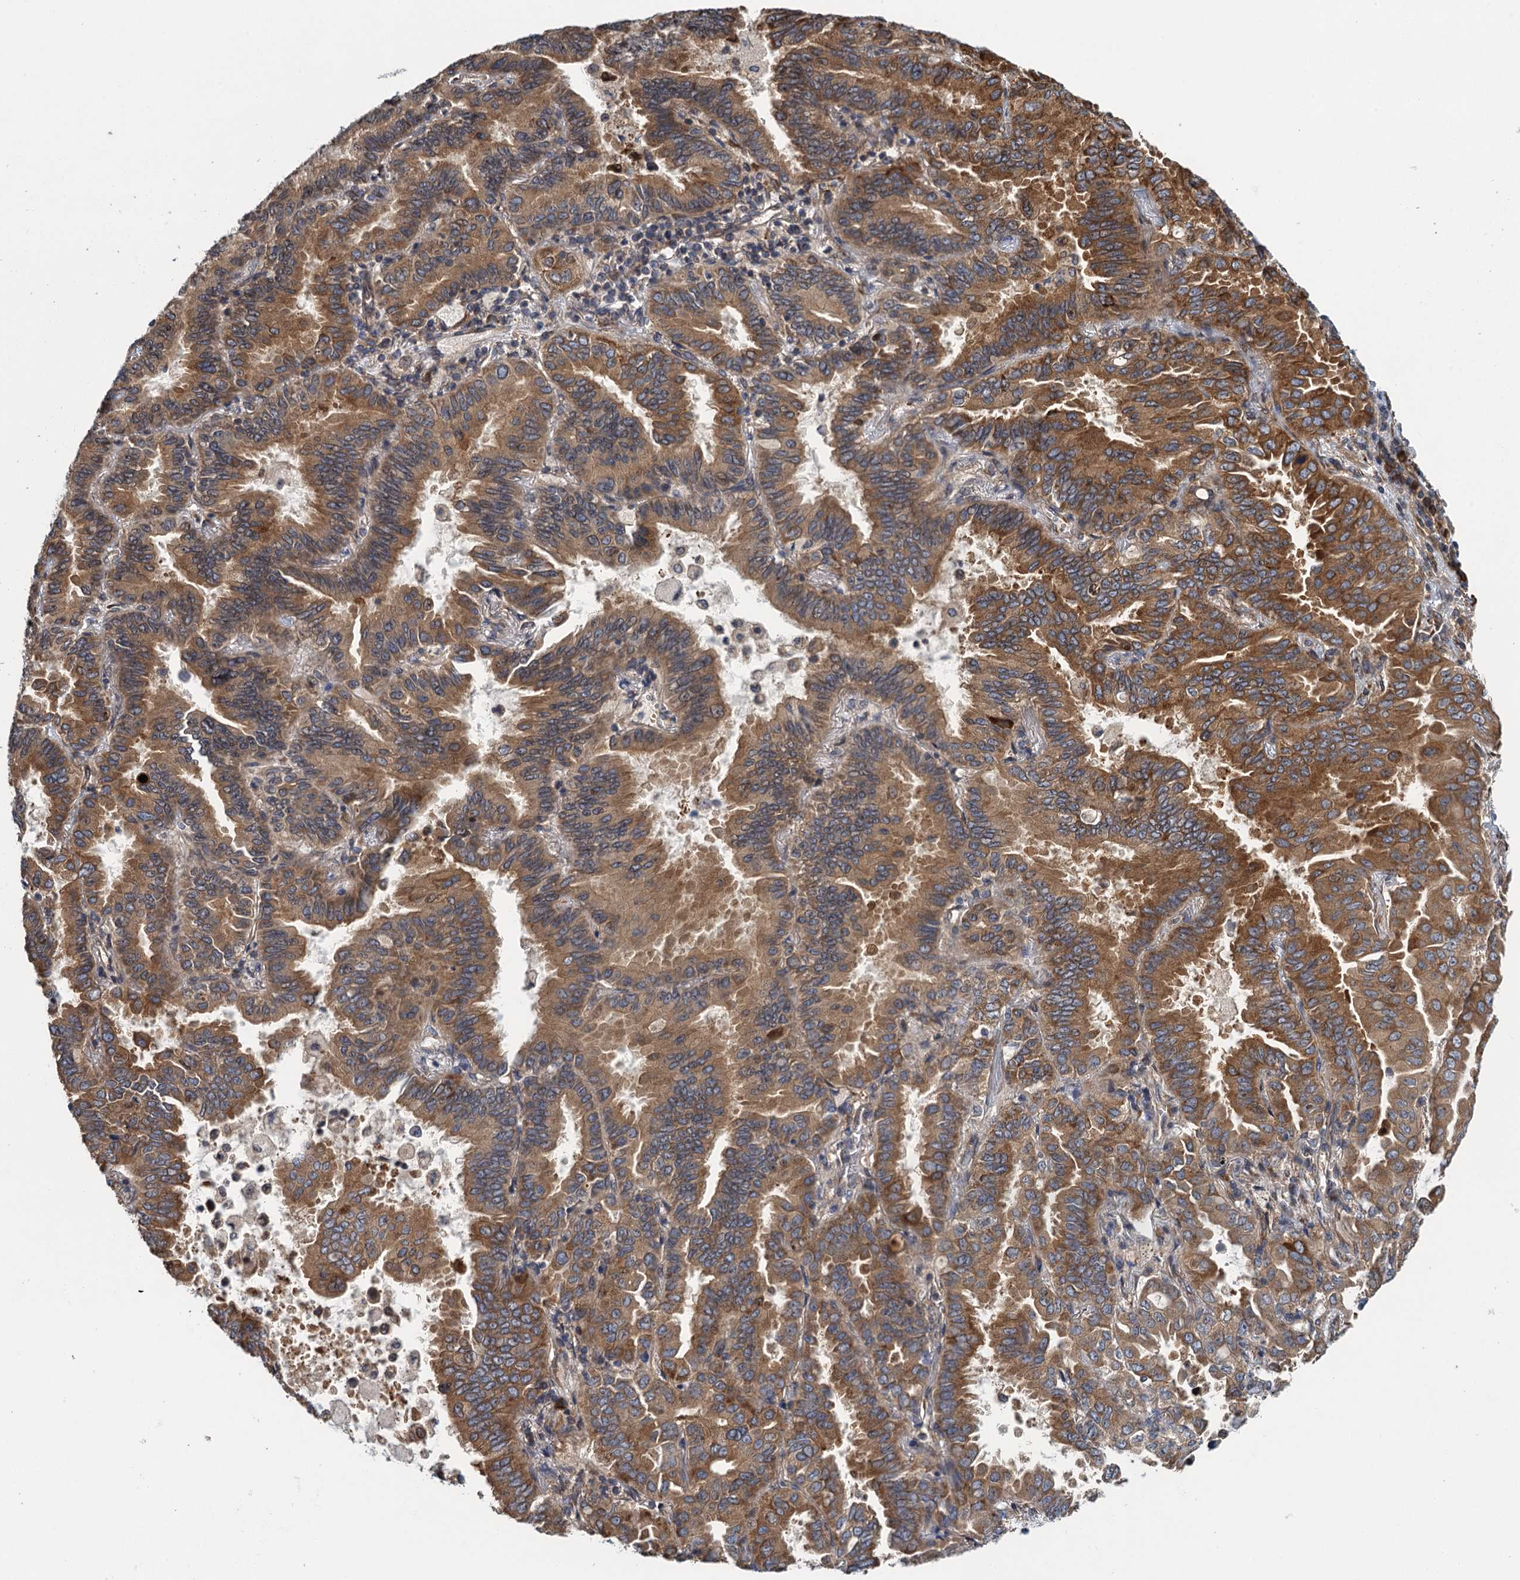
{"staining": {"intensity": "strong", "quantity": ">75%", "location": "cytoplasmic/membranous"}, "tissue": "lung cancer", "cell_type": "Tumor cells", "image_type": "cancer", "snomed": [{"axis": "morphology", "description": "Adenocarcinoma, NOS"}, {"axis": "topography", "description": "Lung"}], "caption": "This is an image of immunohistochemistry (IHC) staining of lung cancer, which shows strong expression in the cytoplasmic/membranous of tumor cells.", "gene": "MDM1", "patient": {"sex": "male", "age": 64}}